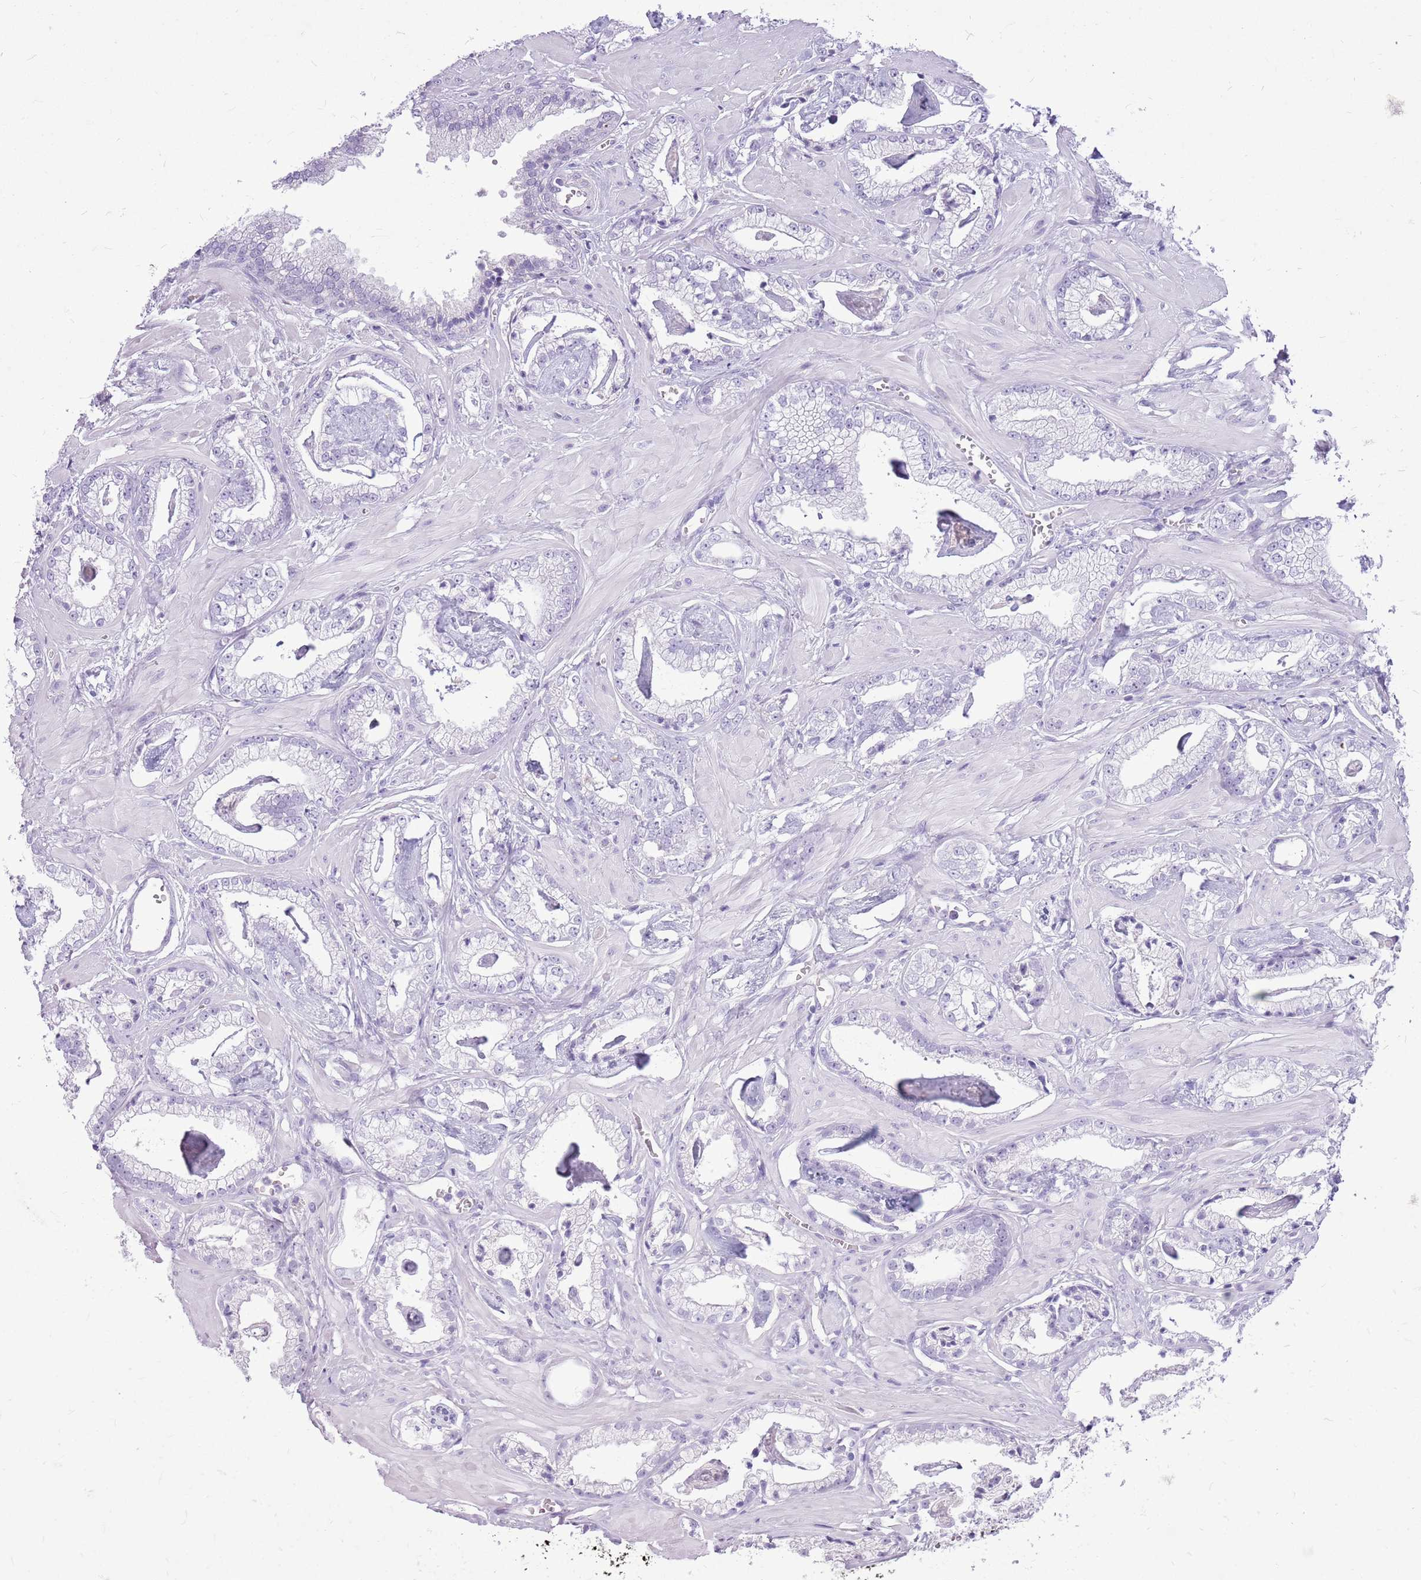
{"staining": {"intensity": "negative", "quantity": "none", "location": "none"}, "tissue": "prostate cancer", "cell_type": "Tumor cells", "image_type": "cancer", "snomed": [{"axis": "morphology", "description": "Adenocarcinoma, Low grade"}, {"axis": "topography", "description": "Prostate"}], "caption": "High magnification brightfield microscopy of prostate low-grade adenocarcinoma stained with DAB (3,3'-diaminobenzidine) (brown) and counterstained with hematoxylin (blue): tumor cells show no significant staining.", "gene": "ZNF425", "patient": {"sex": "male", "age": 60}}